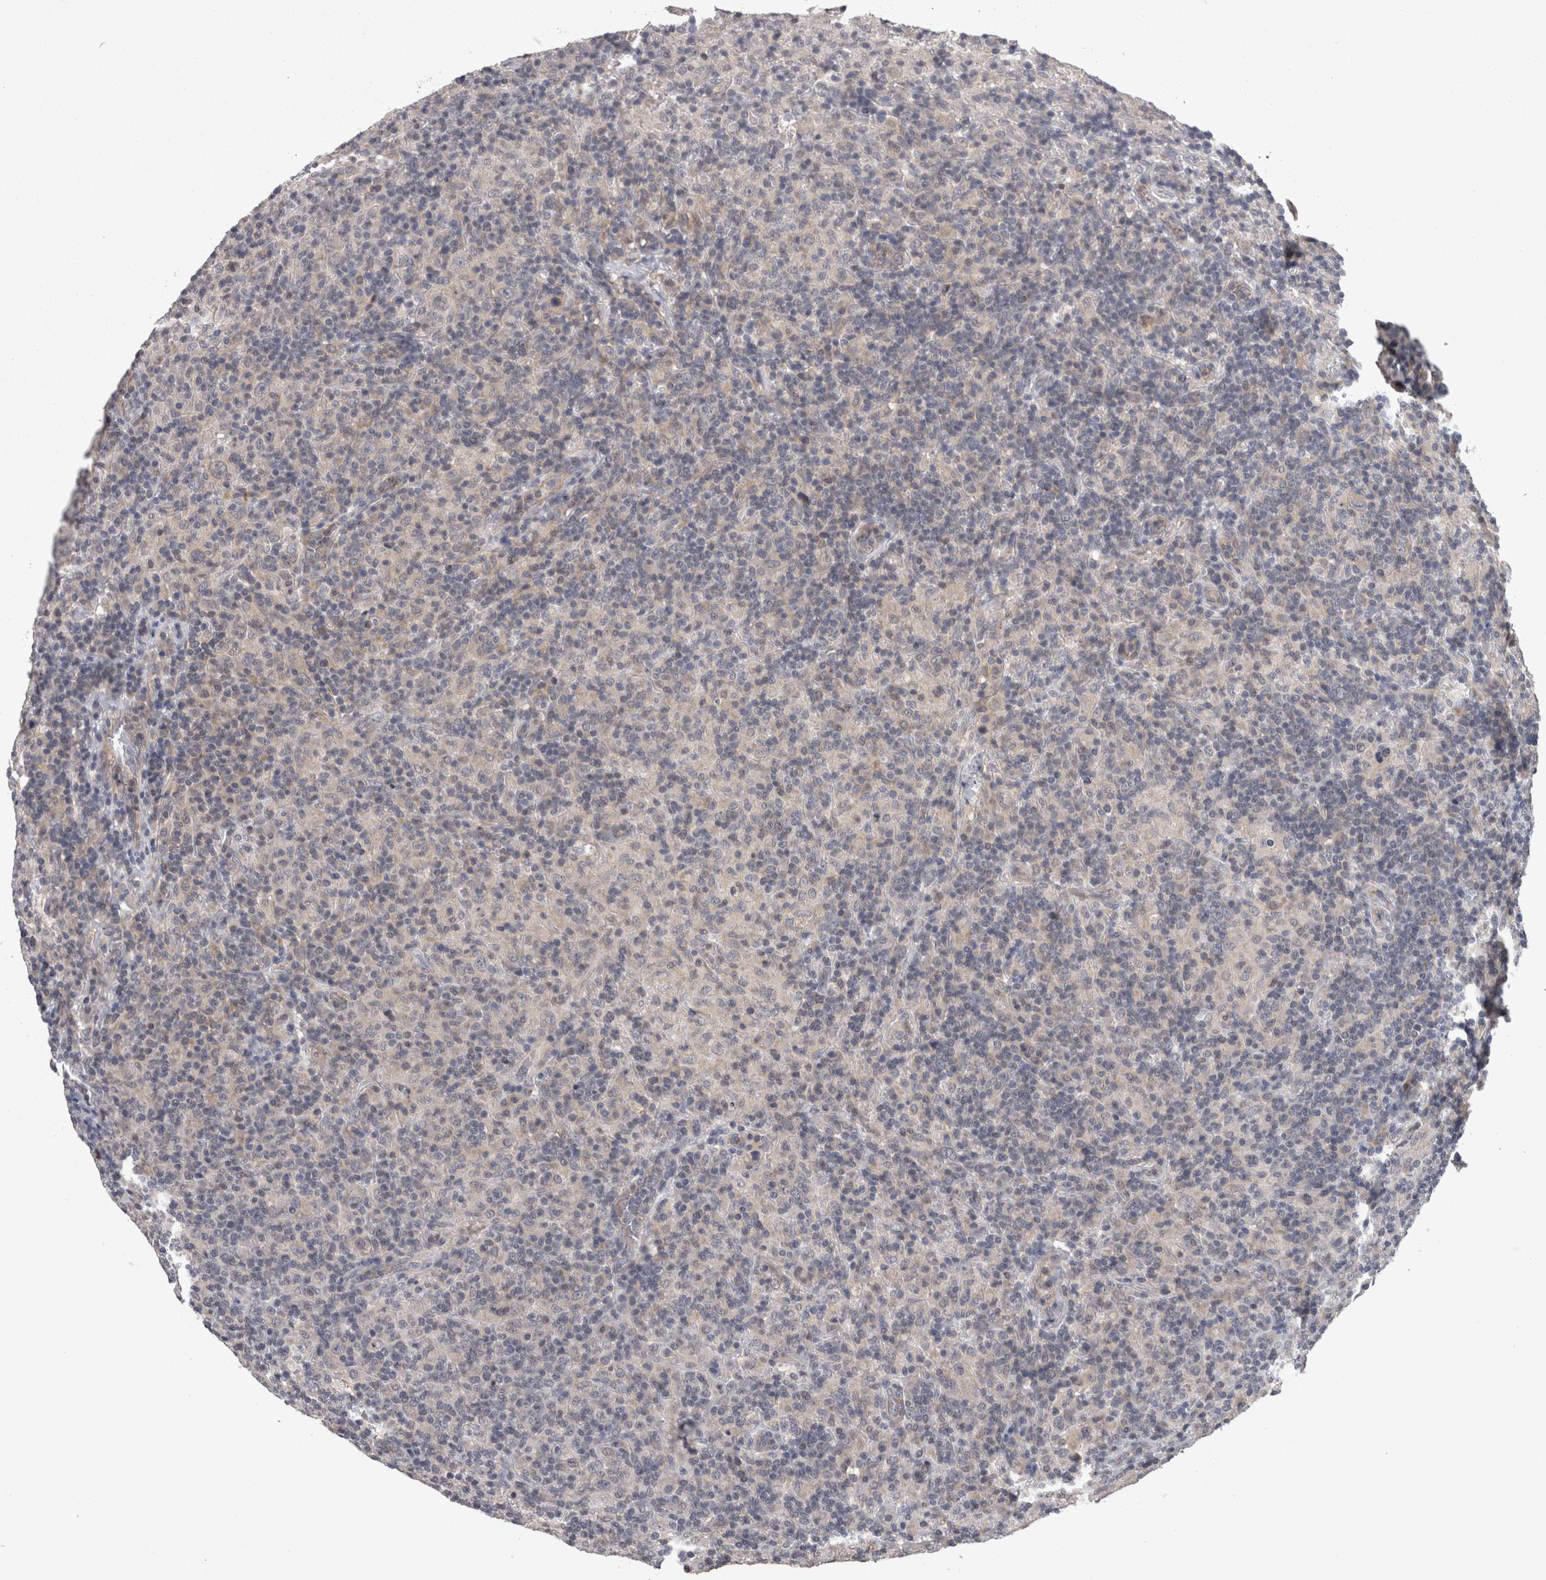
{"staining": {"intensity": "negative", "quantity": "none", "location": "none"}, "tissue": "lymphoma", "cell_type": "Tumor cells", "image_type": "cancer", "snomed": [{"axis": "morphology", "description": "Hodgkin's disease, NOS"}, {"axis": "topography", "description": "Lymph node"}], "caption": "A high-resolution image shows immunohistochemistry (IHC) staining of lymphoma, which displays no significant positivity in tumor cells.", "gene": "PON3", "patient": {"sex": "male", "age": 70}}